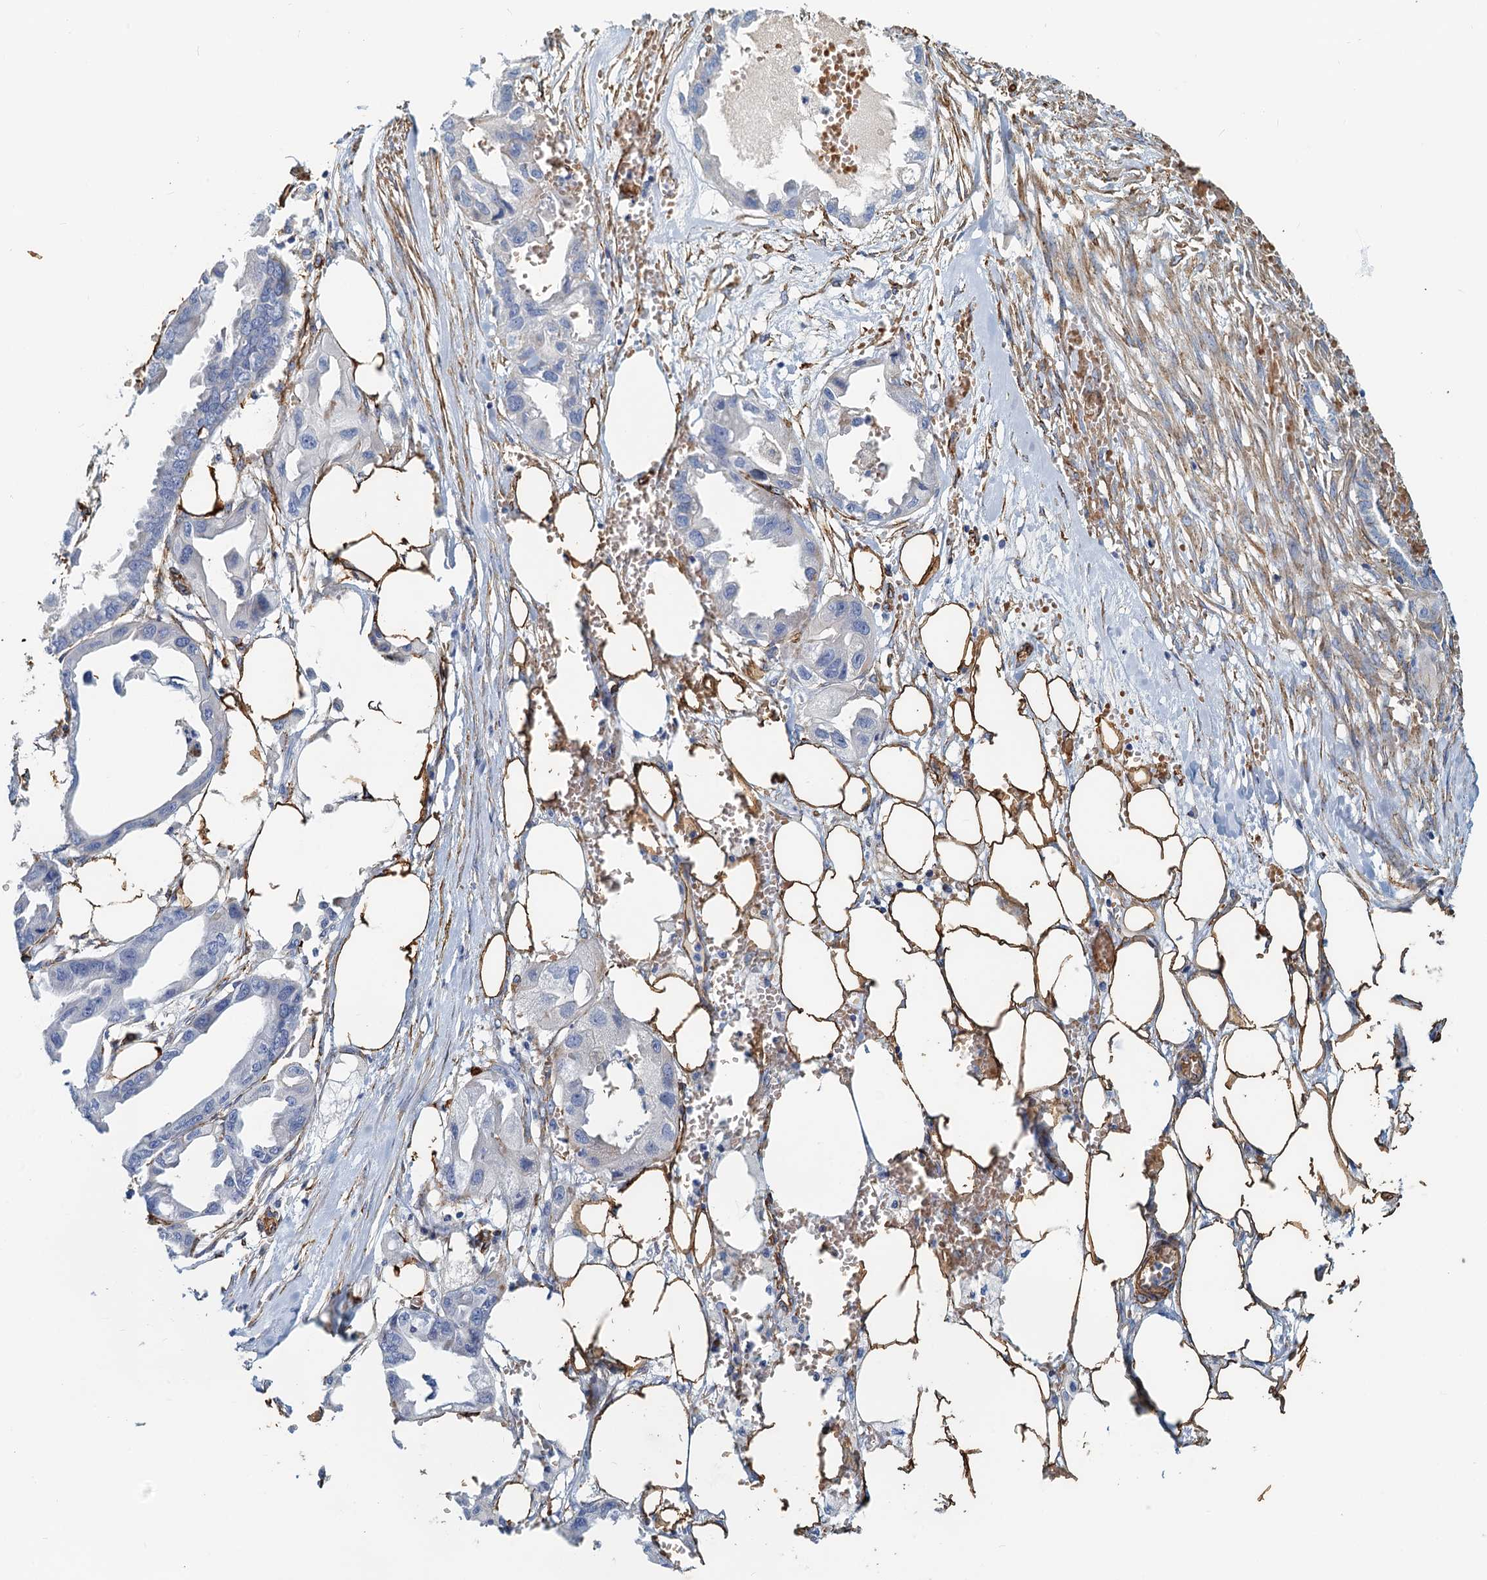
{"staining": {"intensity": "negative", "quantity": "none", "location": "none"}, "tissue": "endometrial cancer", "cell_type": "Tumor cells", "image_type": "cancer", "snomed": [{"axis": "morphology", "description": "Adenocarcinoma, NOS"}, {"axis": "morphology", "description": "Adenocarcinoma, metastatic, NOS"}, {"axis": "topography", "description": "Adipose tissue"}, {"axis": "topography", "description": "Endometrium"}], "caption": "Immunohistochemistry (IHC) of human adenocarcinoma (endometrial) demonstrates no positivity in tumor cells. (DAB IHC with hematoxylin counter stain).", "gene": "DGKG", "patient": {"sex": "female", "age": 67}}